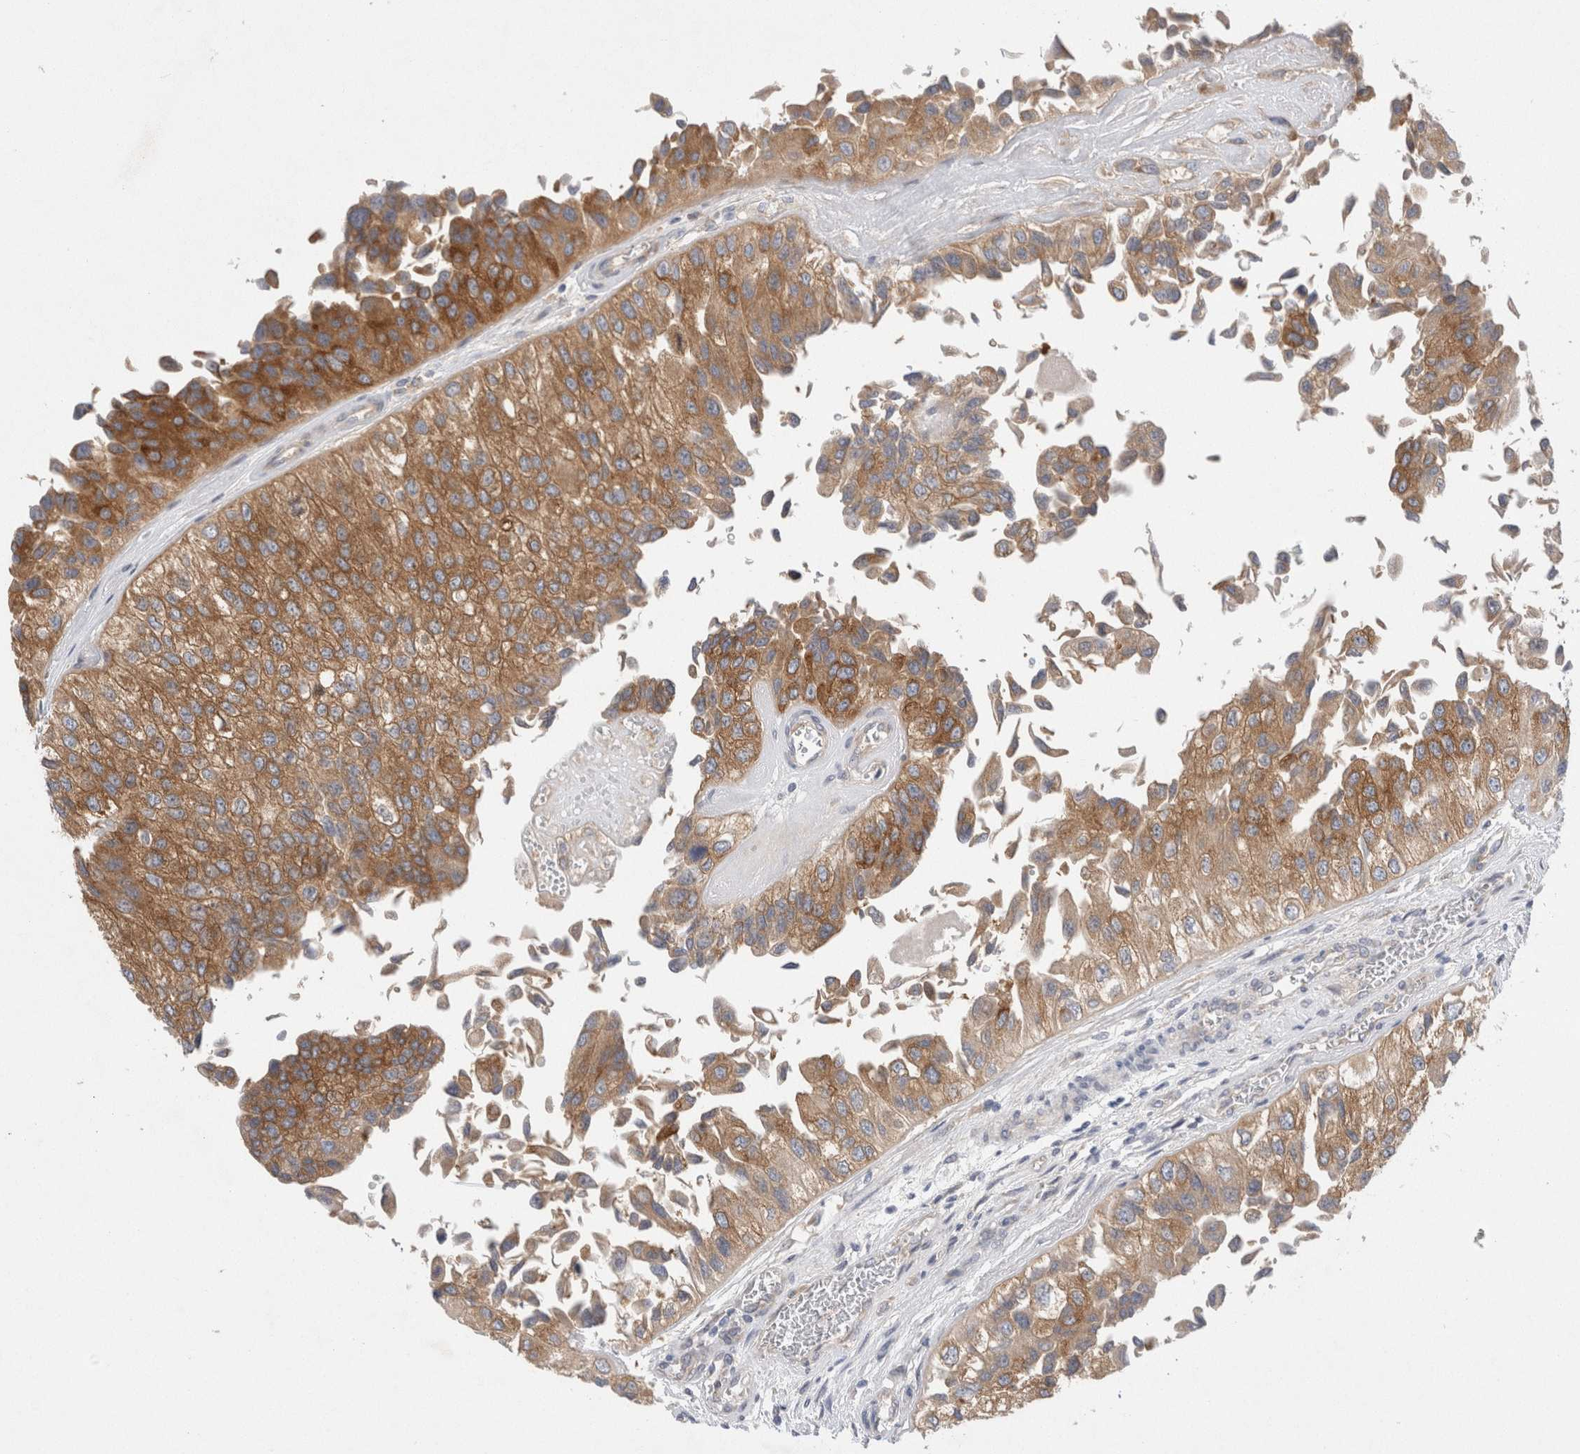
{"staining": {"intensity": "moderate", "quantity": ">75%", "location": "cytoplasmic/membranous"}, "tissue": "urothelial cancer", "cell_type": "Tumor cells", "image_type": "cancer", "snomed": [{"axis": "morphology", "description": "Urothelial carcinoma, High grade"}, {"axis": "topography", "description": "Kidney"}, {"axis": "topography", "description": "Urinary bladder"}], "caption": "Immunohistochemical staining of urothelial cancer demonstrates medium levels of moderate cytoplasmic/membranous positivity in approximately >75% of tumor cells. (brown staining indicates protein expression, while blue staining denotes nuclei).", "gene": "WIPF2", "patient": {"sex": "male", "age": 77}}